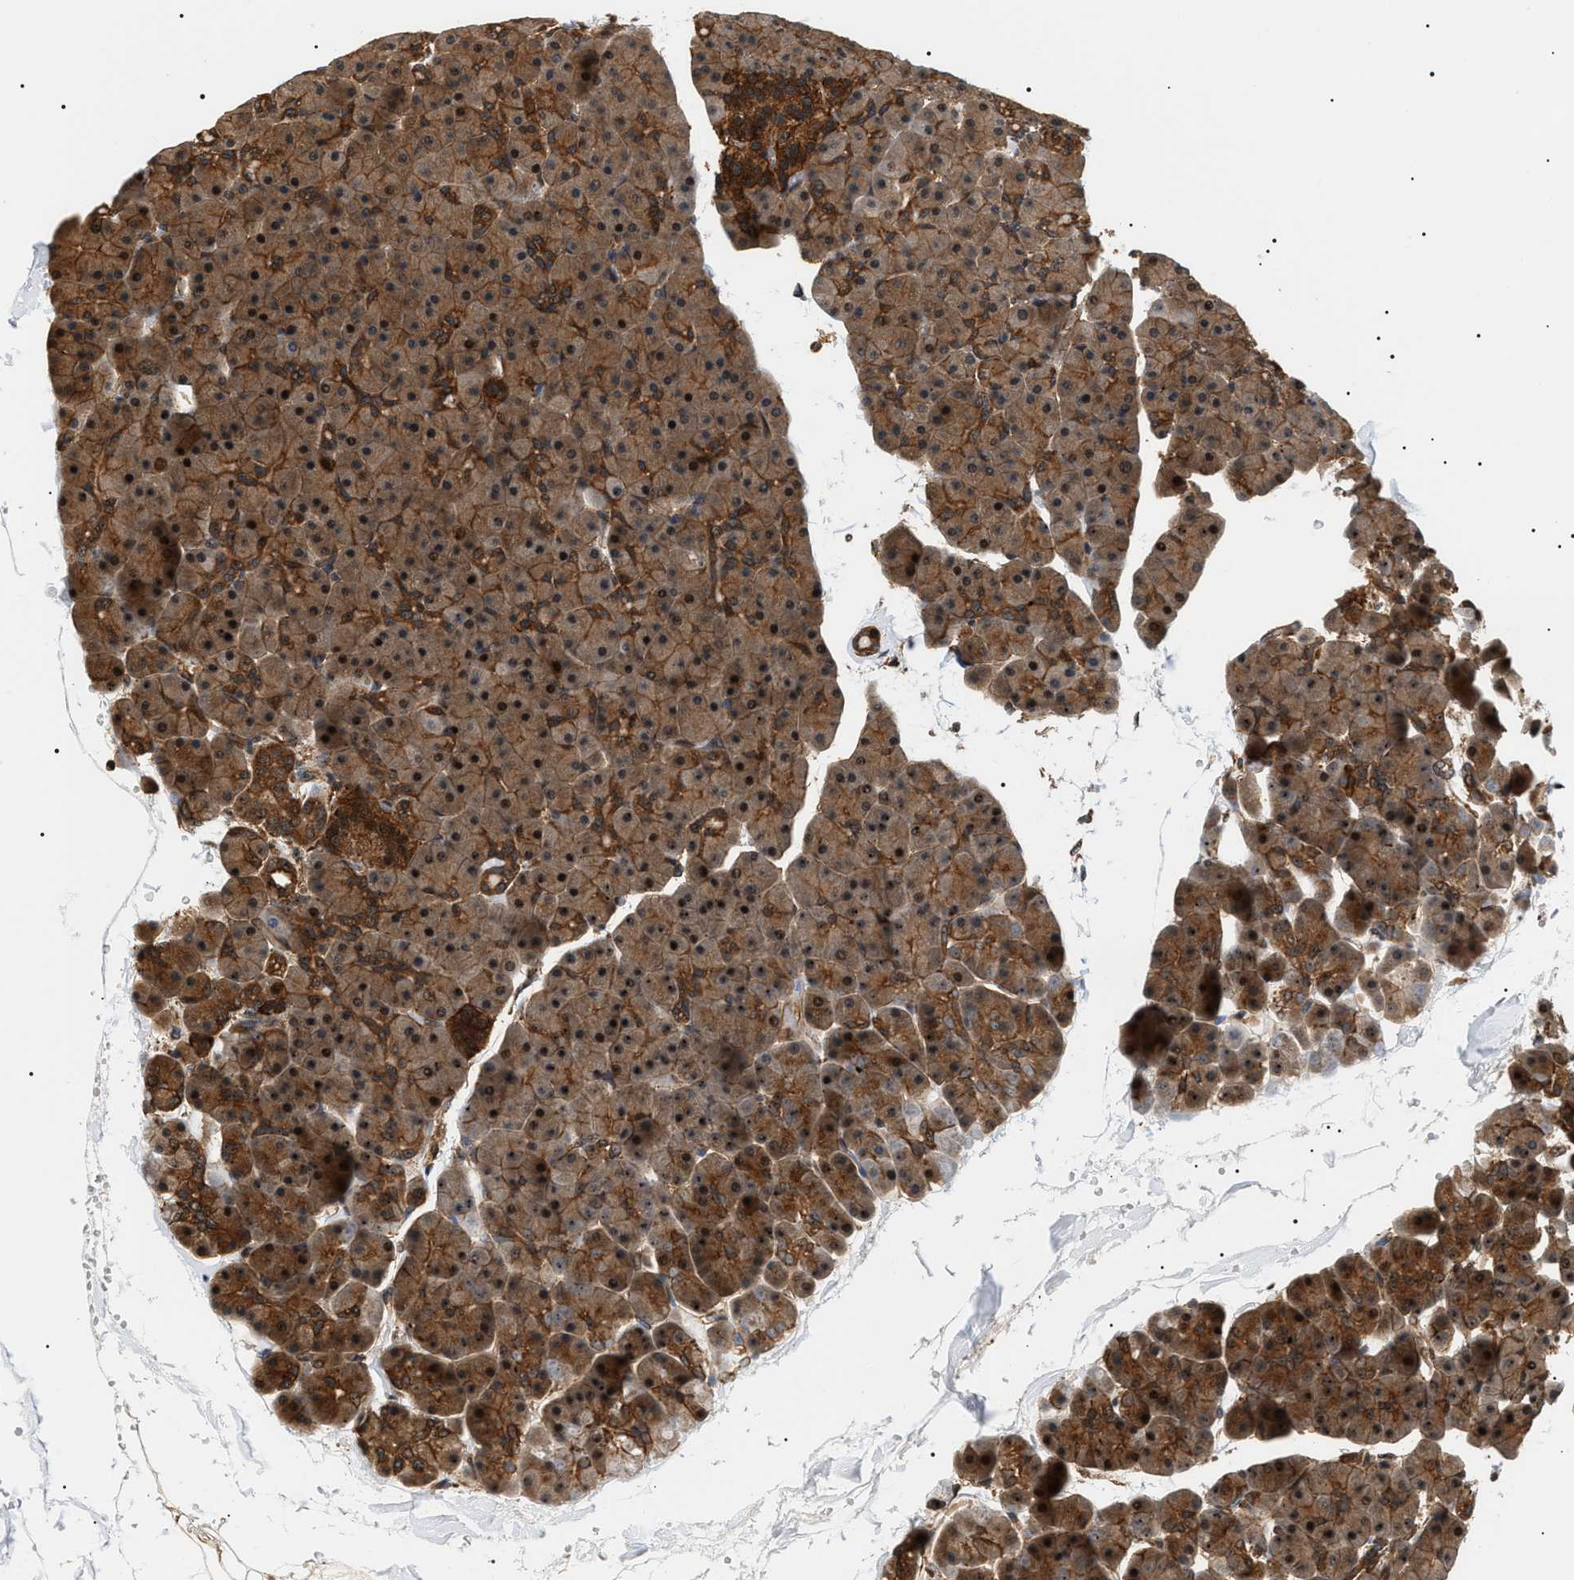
{"staining": {"intensity": "moderate", "quantity": ">75%", "location": "cytoplasmic/membranous"}, "tissue": "pancreas", "cell_type": "Exocrine glandular cells", "image_type": "normal", "snomed": [{"axis": "morphology", "description": "Normal tissue, NOS"}, {"axis": "topography", "description": "Pancreas"}], "caption": "IHC of normal pancreas shows medium levels of moderate cytoplasmic/membranous positivity in about >75% of exocrine glandular cells. Immunohistochemistry (ihc) stains the protein of interest in brown and the nuclei are stained blue.", "gene": "SH3GLB2", "patient": {"sex": "male", "age": 35}}